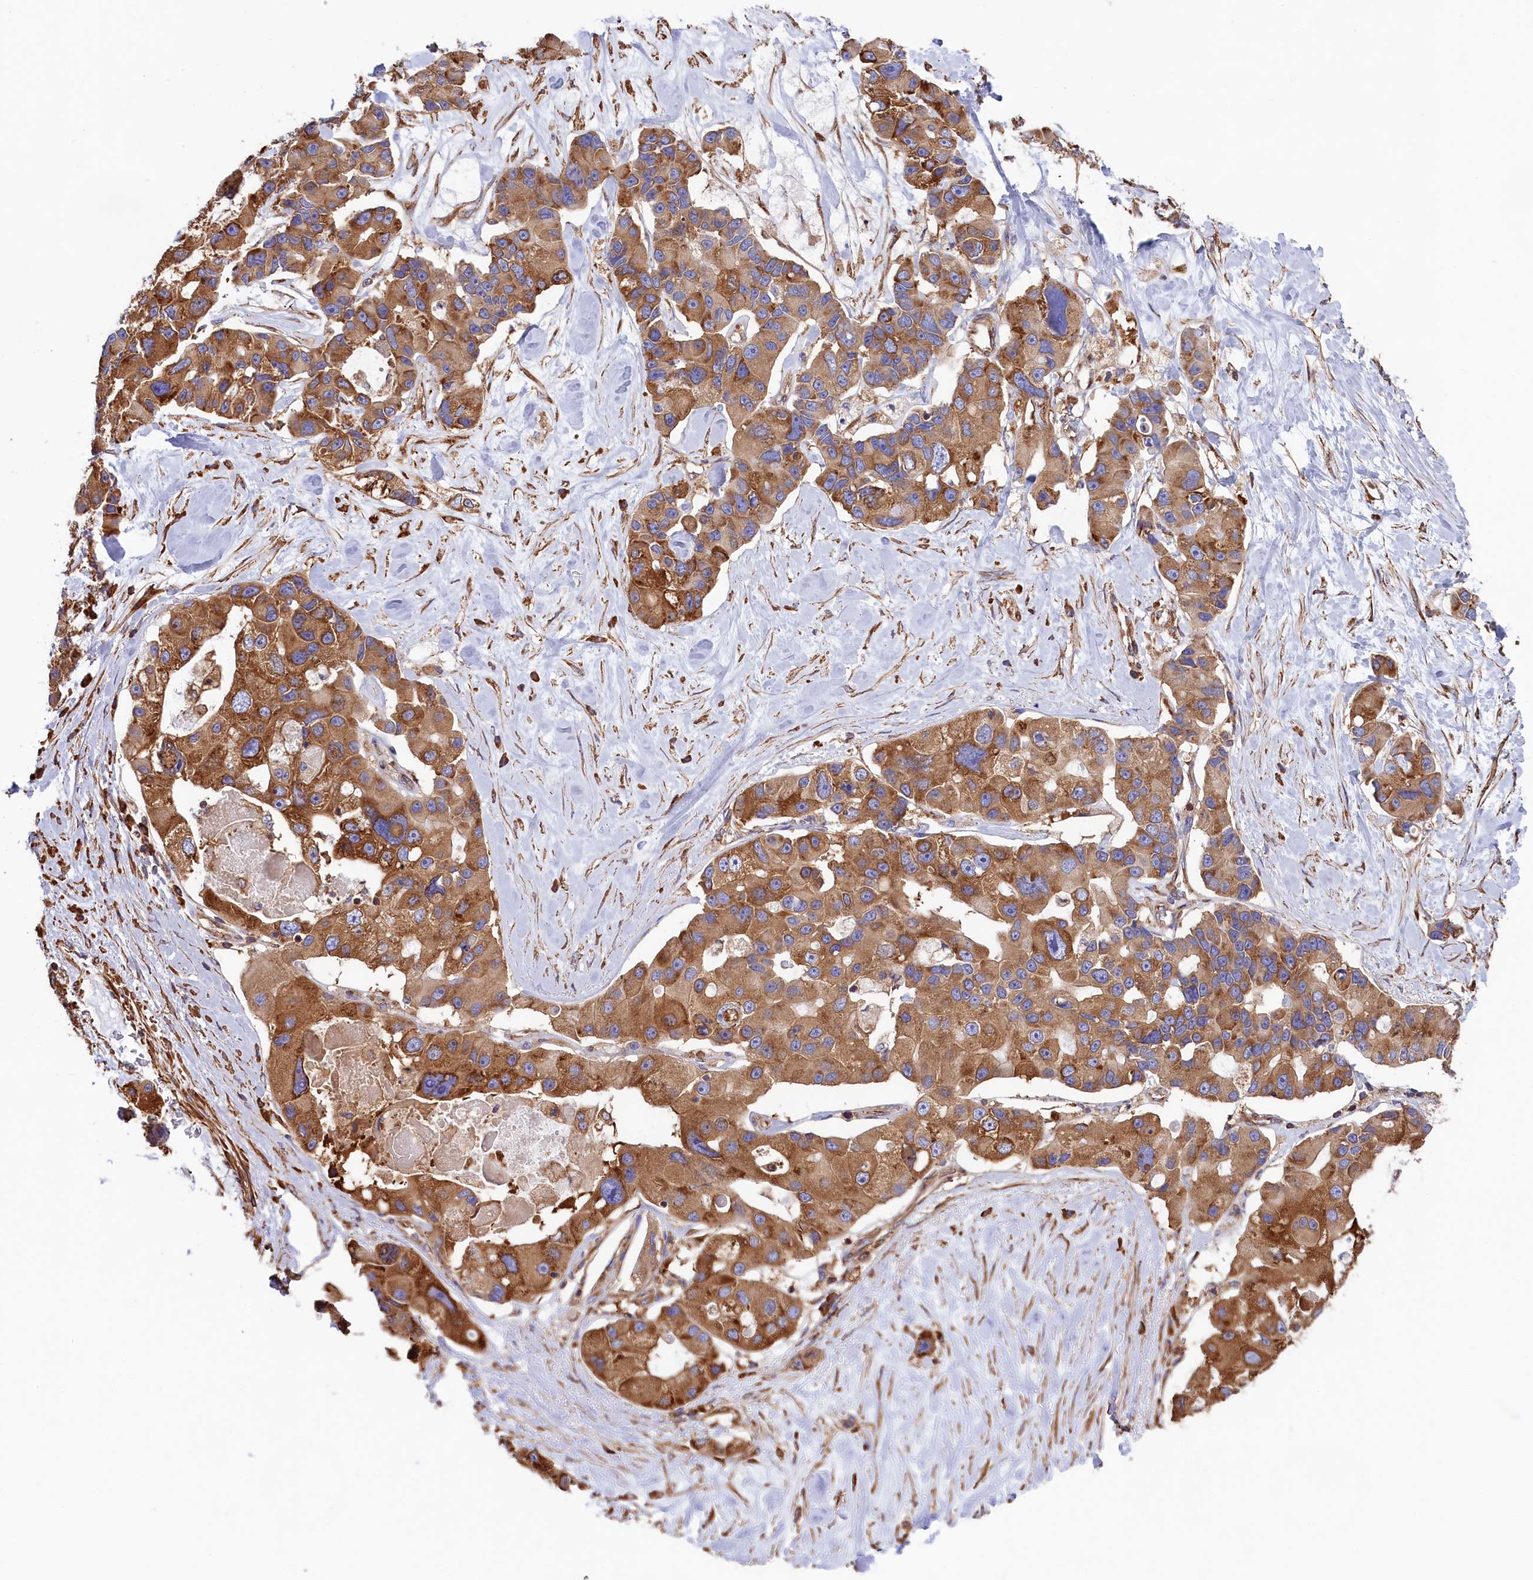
{"staining": {"intensity": "strong", "quantity": ">75%", "location": "cytoplasmic/membranous"}, "tissue": "lung cancer", "cell_type": "Tumor cells", "image_type": "cancer", "snomed": [{"axis": "morphology", "description": "Adenocarcinoma, NOS"}, {"axis": "topography", "description": "Lung"}], "caption": "This photomicrograph displays lung cancer stained with immunohistochemistry to label a protein in brown. The cytoplasmic/membranous of tumor cells show strong positivity for the protein. Nuclei are counter-stained blue.", "gene": "GYS1", "patient": {"sex": "female", "age": 54}}